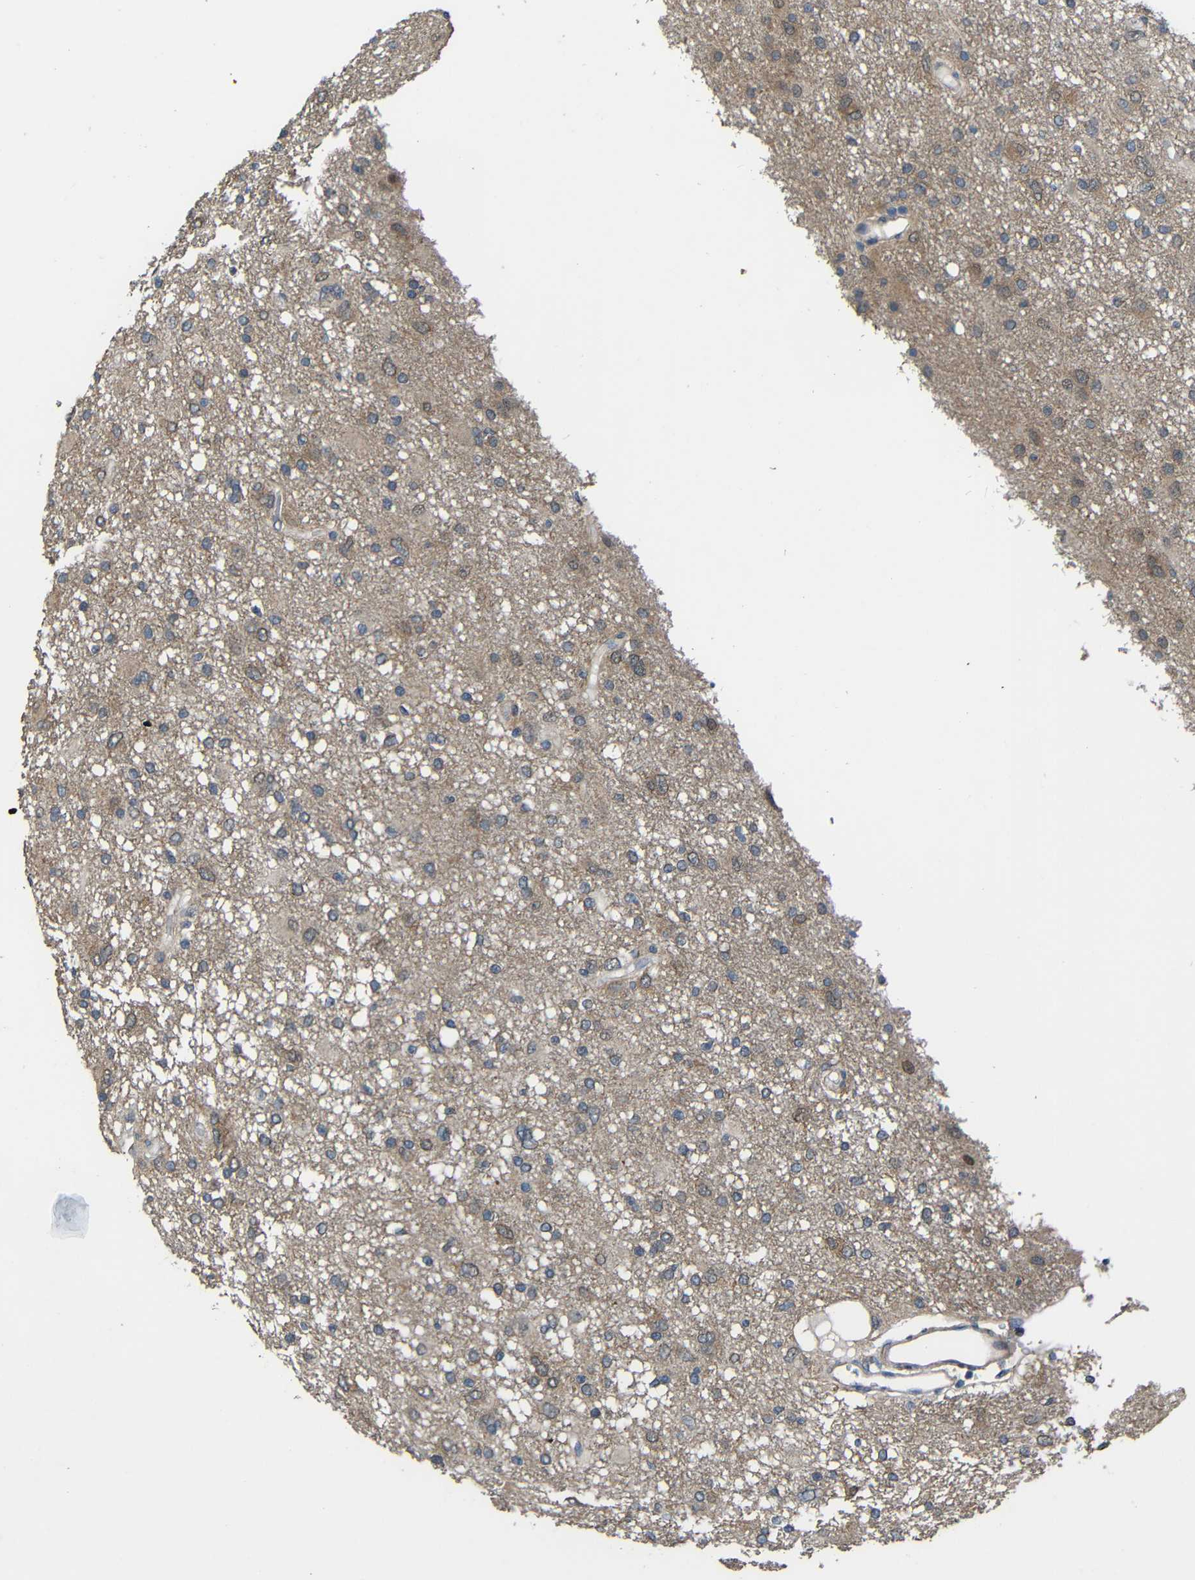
{"staining": {"intensity": "weak", "quantity": ">75%", "location": "cytoplasmic/membranous"}, "tissue": "glioma", "cell_type": "Tumor cells", "image_type": "cancer", "snomed": [{"axis": "morphology", "description": "Glioma, malignant, High grade"}, {"axis": "topography", "description": "Brain"}], "caption": "Malignant glioma (high-grade) stained with a protein marker exhibits weak staining in tumor cells.", "gene": "CHST9", "patient": {"sex": "female", "age": 59}}